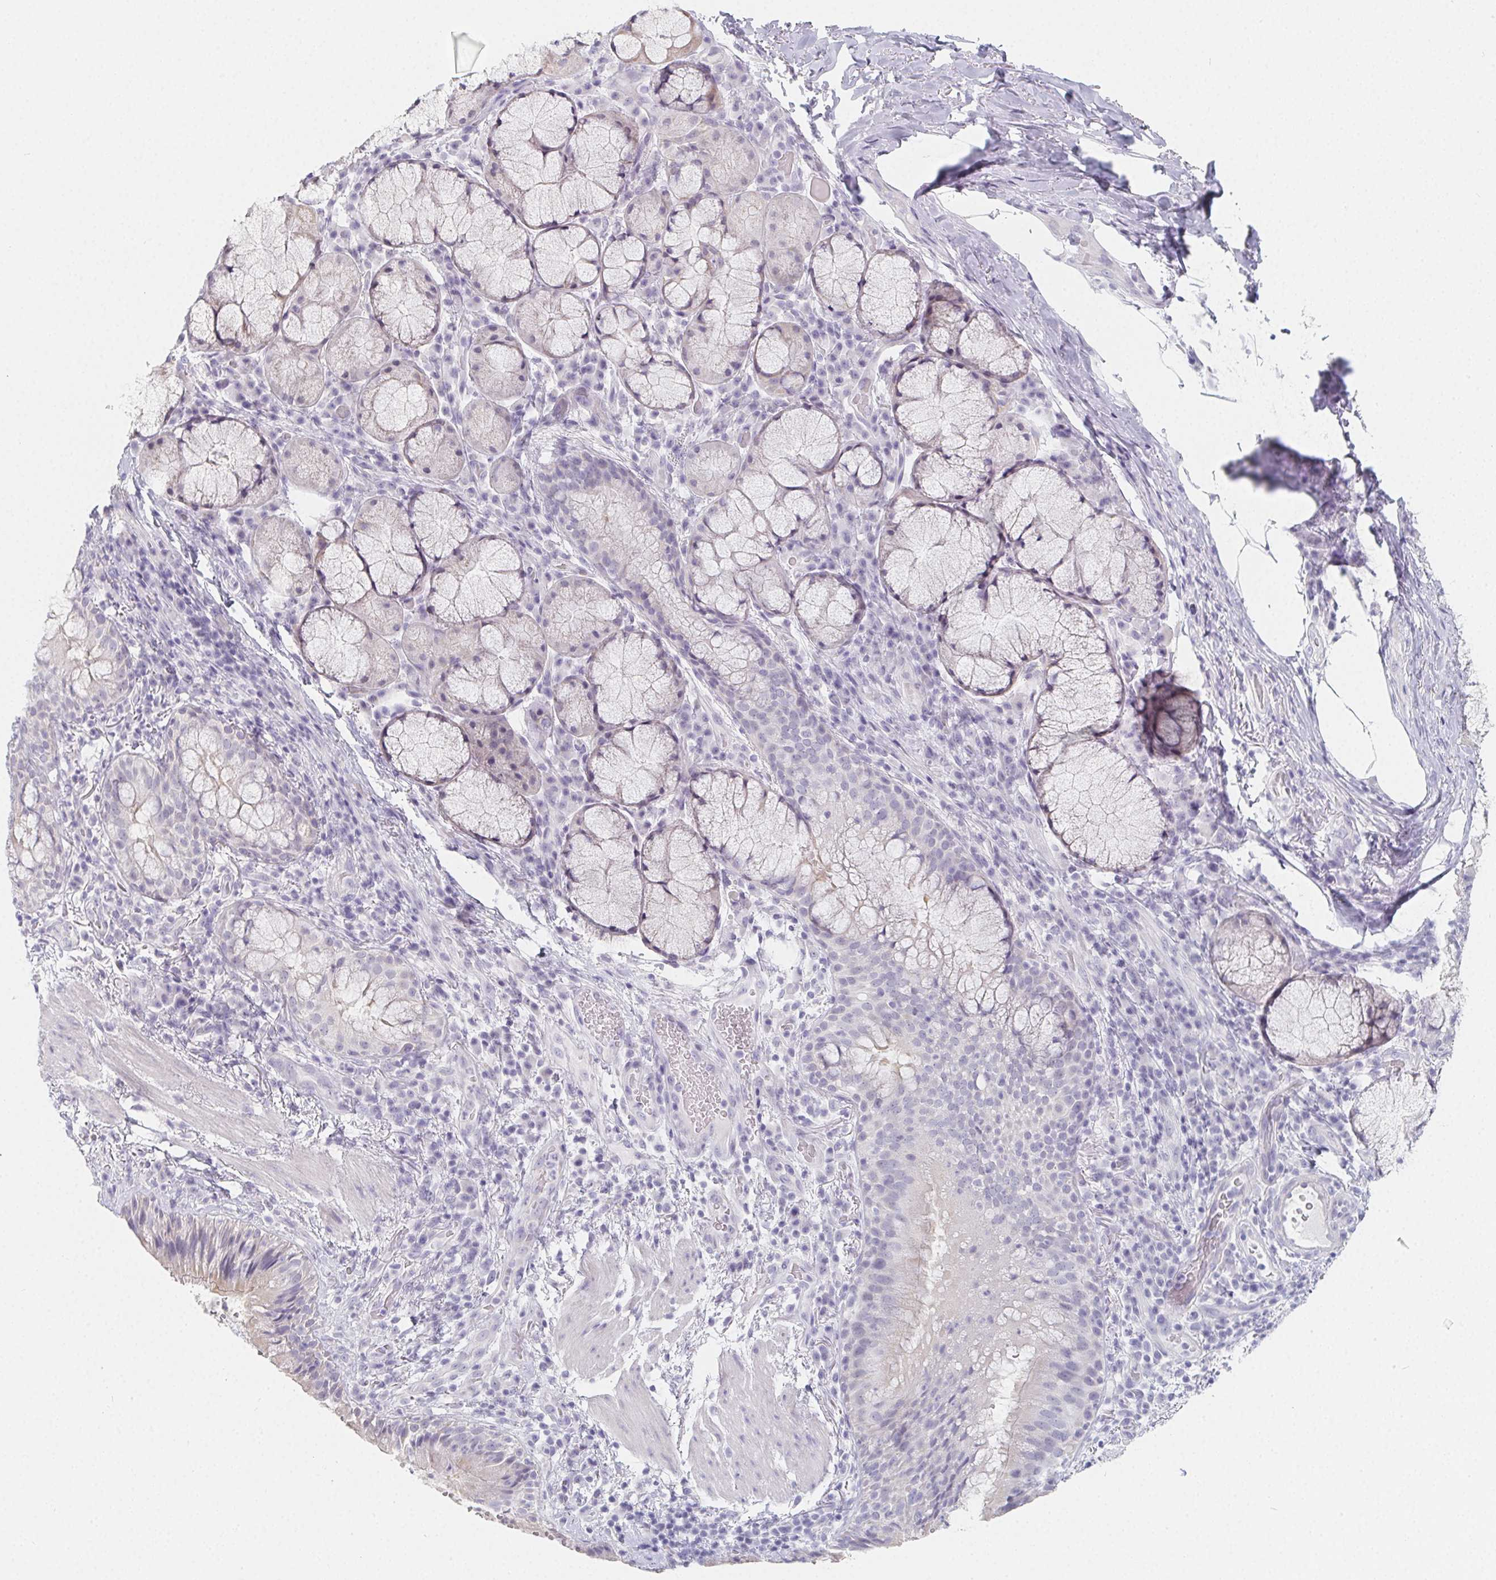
{"staining": {"intensity": "negative", "quantity": "none", "location": "none"}, "tissue": "bronchus", "cell_type": "Respiratory epithelial cells", "image_type": "normal", "snomed": [{"axis": "morphology", "description": "Normal tissue, NOS"}, {"axis": "topography", "description": "Lymph node"}, {"axis": "topography", "description": "Bronchus"}], "caption": "Immunohistochemistry (IHC) photomicrograph of unremarkable bronchus: bronchus stained with DAB demonstrates no significant protein expression in respiratory epithelial cells. Brightfield microscopy of immunohistochemistry (IHC) stained with DAB (3,3'-diaminobenzidine) (brown) and hematoxylin (blue), captured at high magnification.", "gene": "GLIPR1L1", "patient": {"sex": "male", "age": 56}}